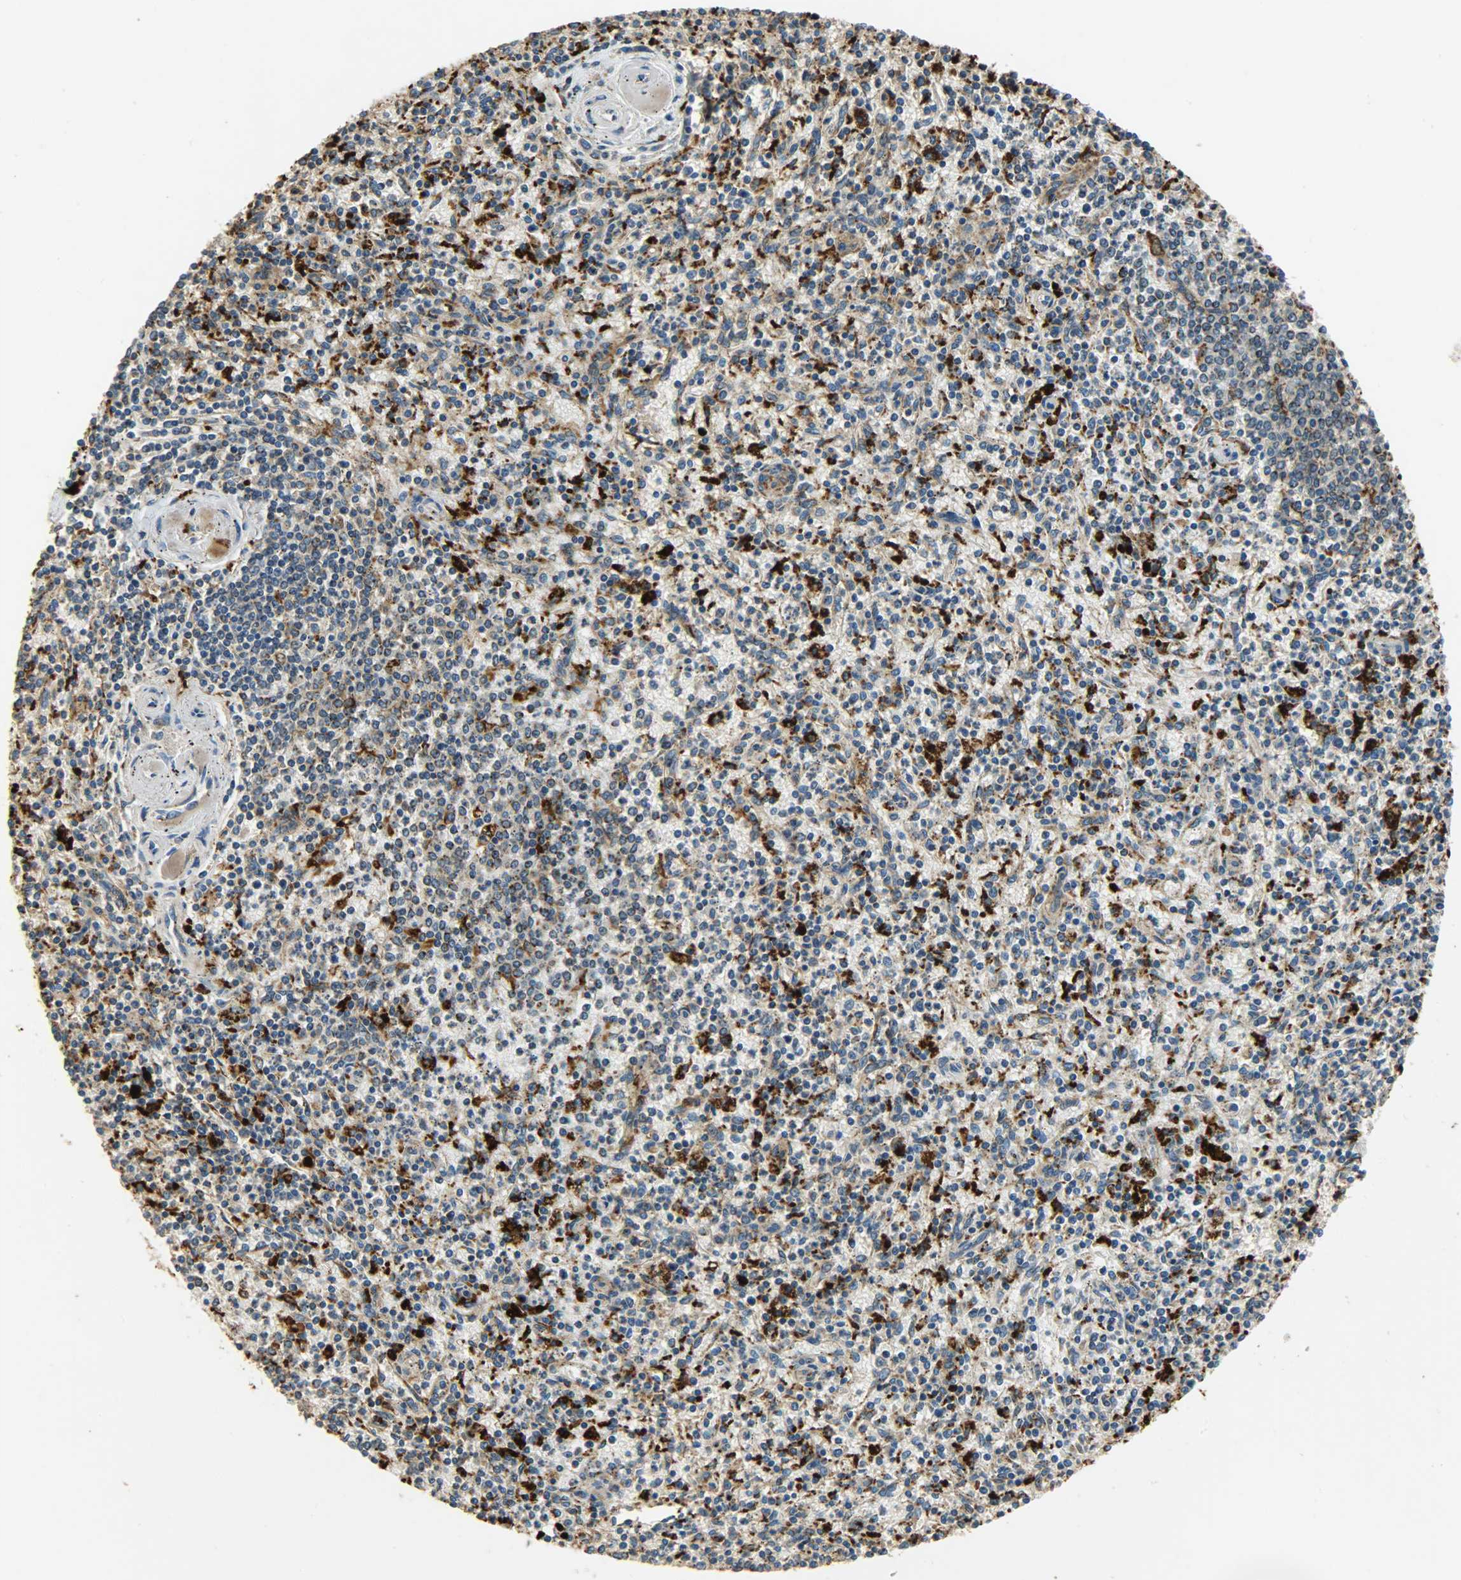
{"staining": {"intensity": "strong", "quantity": ">75%", "location": "cytoplasmic/membranous"}, "tissue": "spleen", "cell_type": "Cells in red pulp", "image_type": "normal", "snomed": [{"axis": "morphology", "description": "Normal tissue, NOS"}, {"axis": "topography", "description": "Spleen"}], "caption": "This photomicrograph reveals immunohistochemistry (IHC) staining of normal spleen, with high strong cytoplasmic/membranous positivity in about >75% of cells in red pulp.", "gene": "ASAH1", "patient": {"sex": "male", "age": 72}}